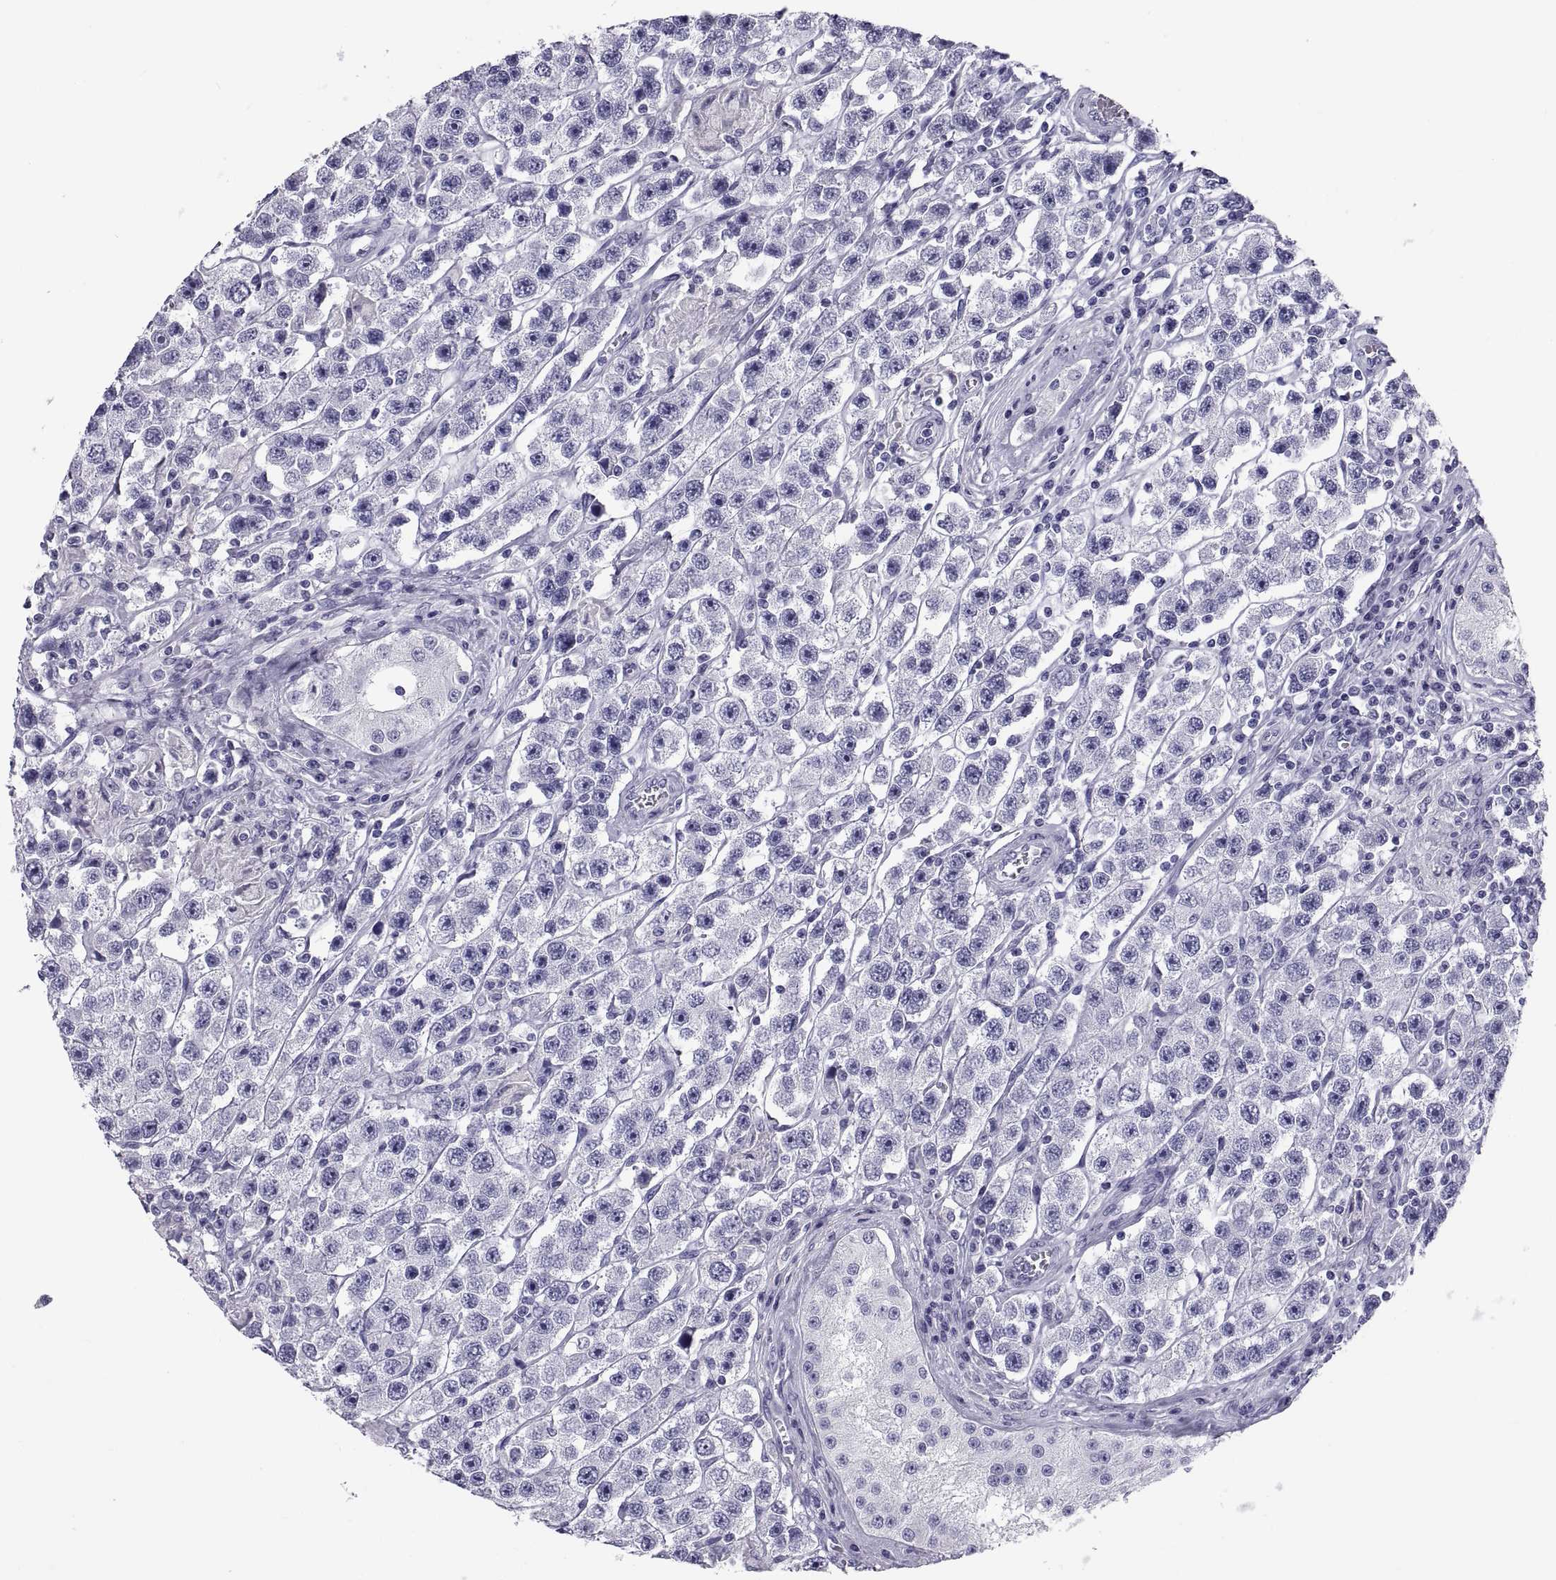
{"staining": {"intensity": "negative", "quantity": "none", "location": "none"}, "tissue": "testis cancer", "cell_type": "Tumor cells", "image_type": "cancer", "snomed": [{"axis": "morphology", "description": "Seminoma, NOS"}, {"axis": "topography", "description": "Testis"}], "caption": "Testis seminoma was stained to show a protein in brown. There is no significant staining in tumor cells. Nuclei are stained in blue.", "gene": "DEFB129", "patient": {"sex": "male", "age": 45}}